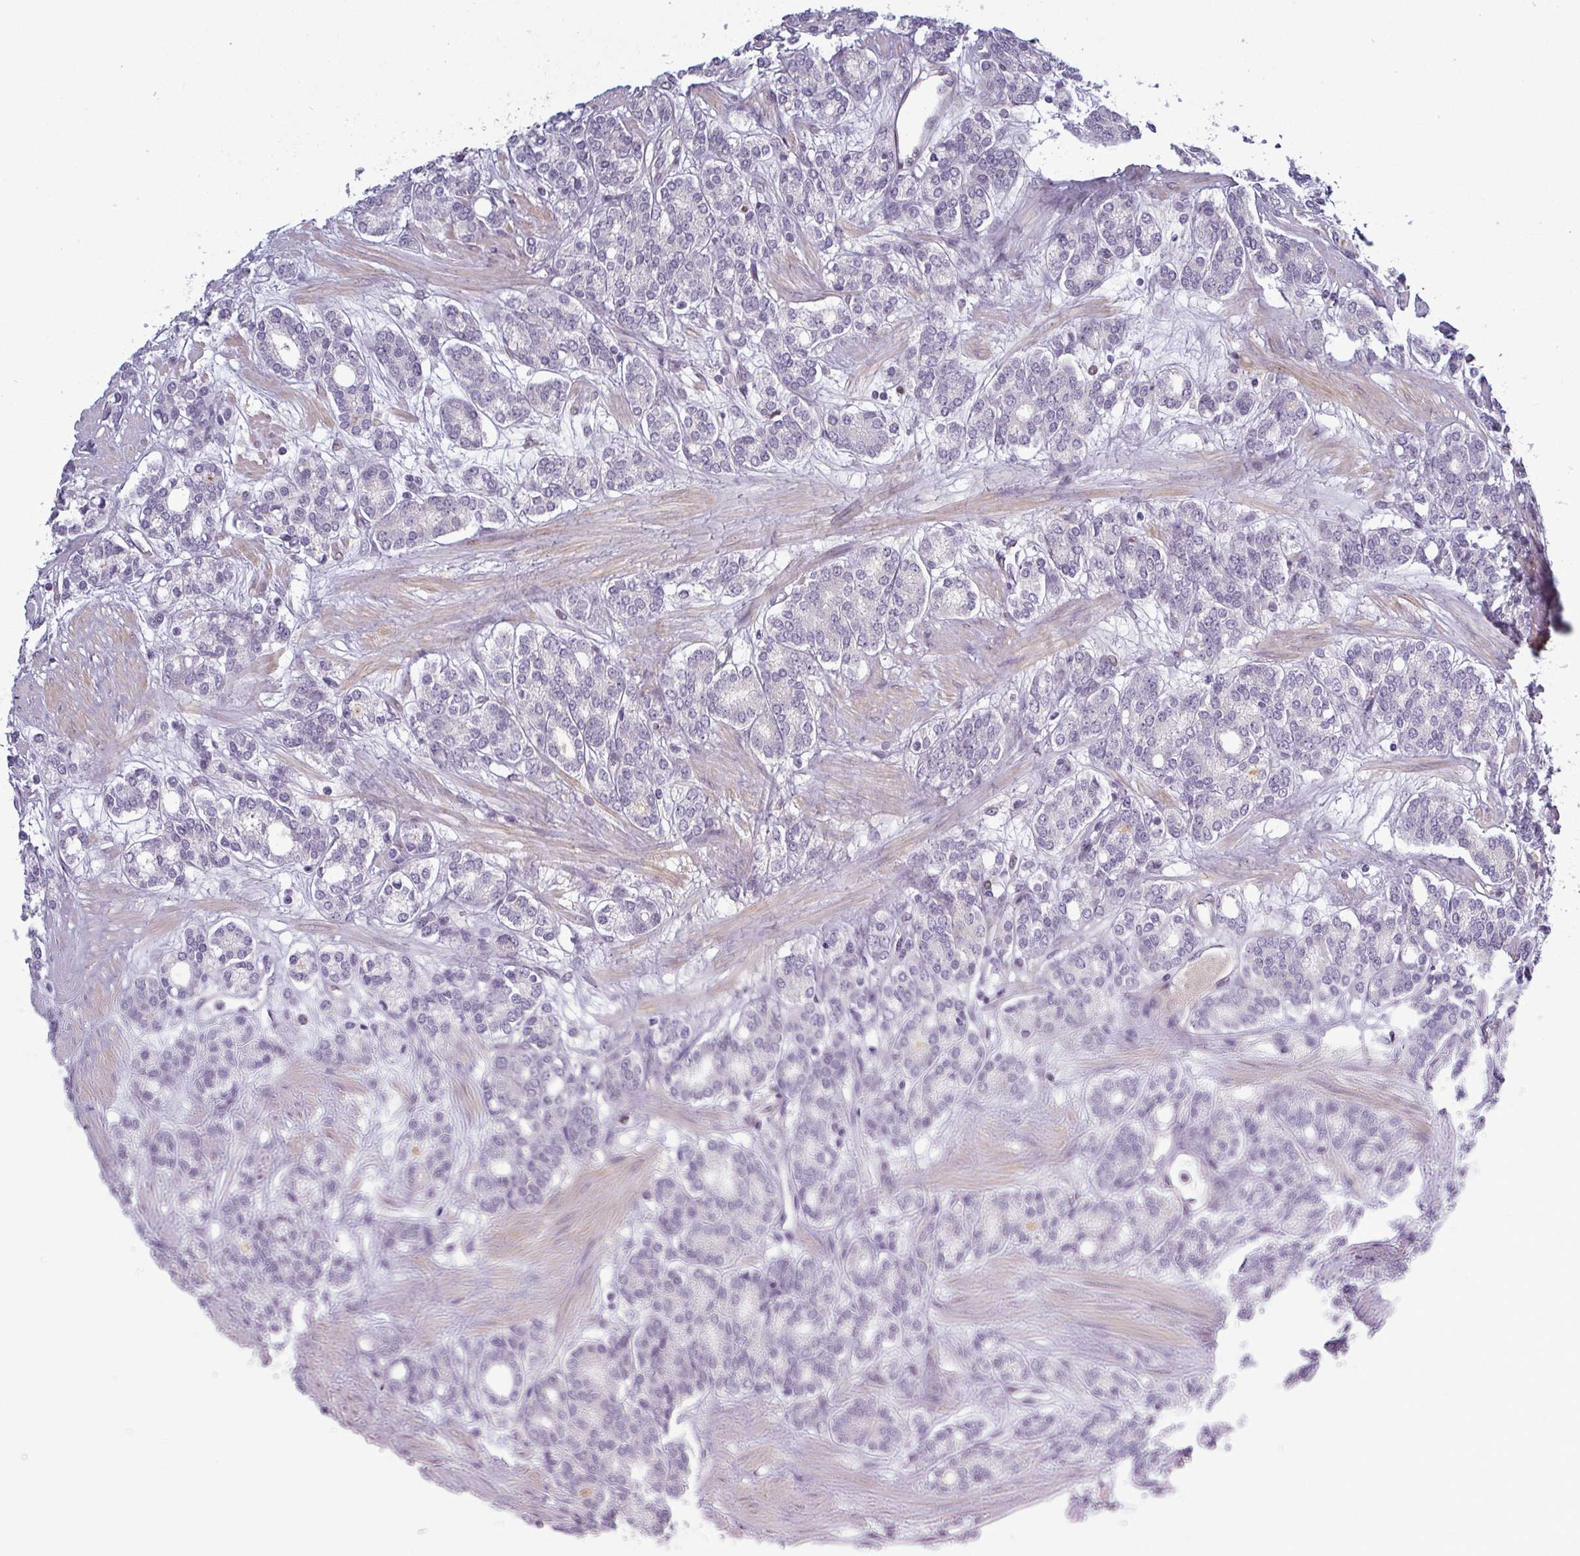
{"staining": {"intensity": "negative", "quantity": "none", "location": "none"}, "tissue": "prostate cancer", "cell_type": "Tumor cells", "image_type": "cancer", "snomed": [{"axis": "morphology", "description": "Adenocarcinoma, High grade"}, {"axis": "topography", "description": "Prostate"}], "caption": "Human prostate cancer stained for a protein using immunohistochemistry (IHC) exhibits no staining in tumor cells.", "gene": "PRAMEF12", "patient": {"sex": "male", "age": 62}}